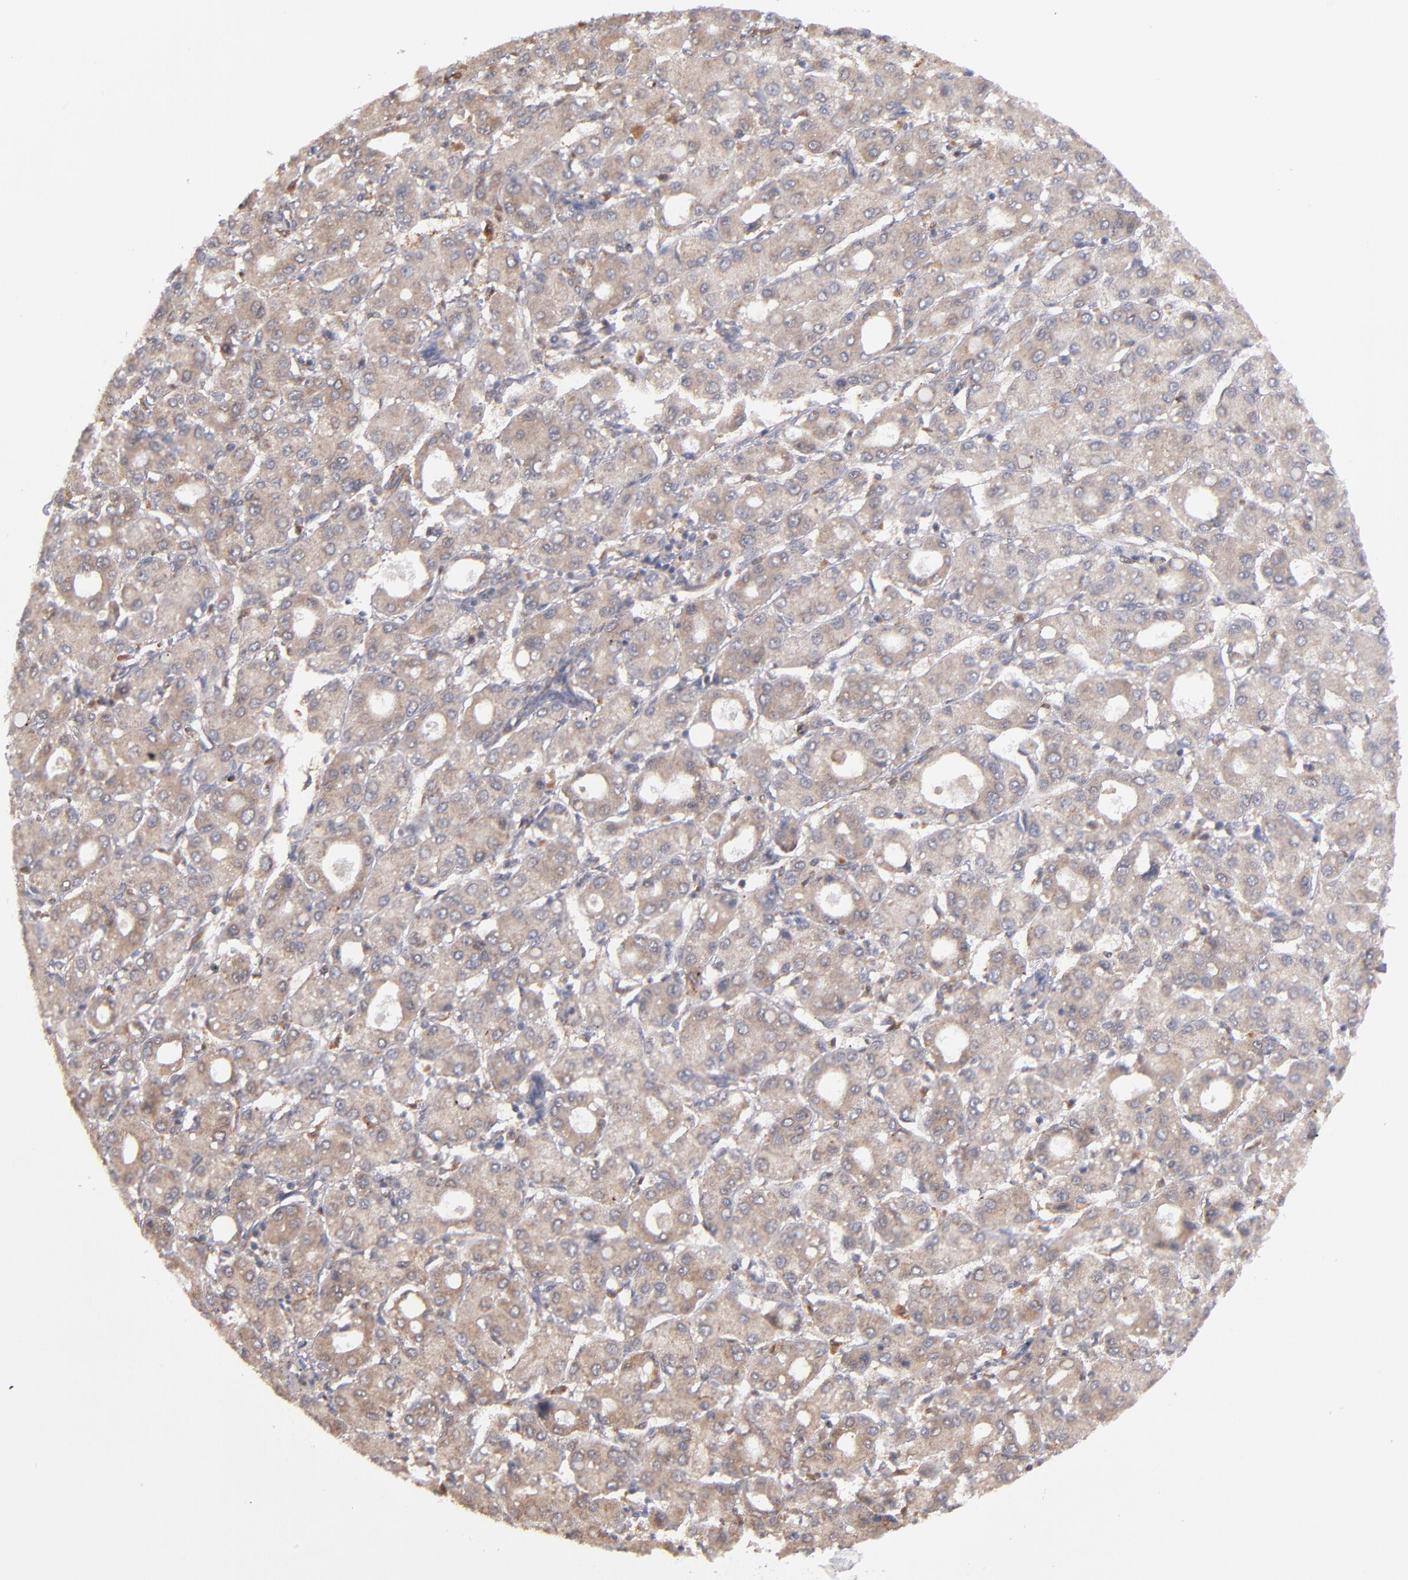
{"staining": {"intensity": "moderate", "quantity": ">75%", "location": "cytoplasmic/membranous"}, "tissue": "liver cancer", "cell_type": "Tumor cells", "image_type": "cancer", "snomed": [{"axis": "morphology", "description": "Carcinoma, Hepatocellular, NOS"}, {"axis": "topography", "description": "Liver"}], "caption": "Protein expression analysis of hepatocellular carcinoma (liver) reveals moderate cytoplasmic/membranous staining in approximately >75% of tumor cells. (DAB IHC with brightfield microscopy, high magnification).", "gene": "GMFG", "patient": {"sex": "male", "age": 69}}